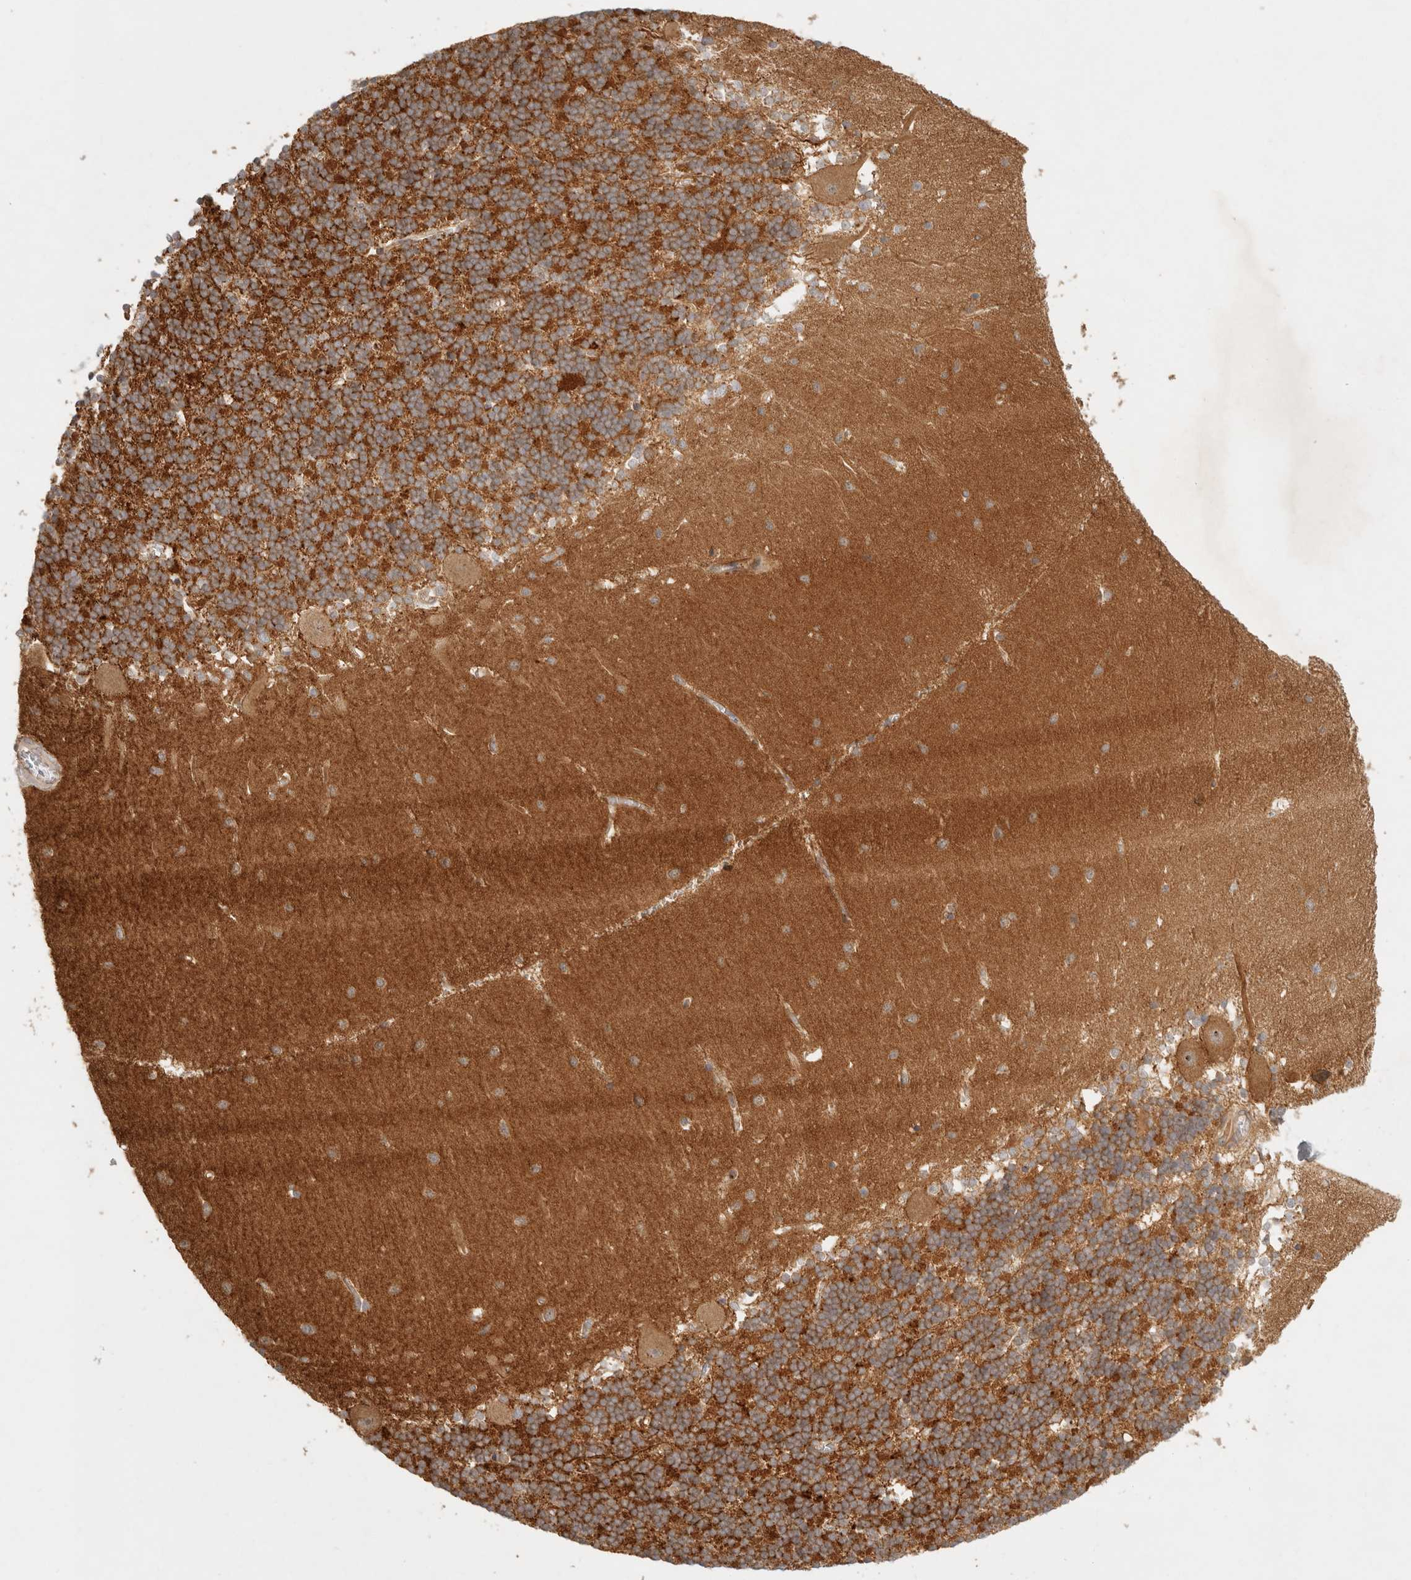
{"staining": {"intensity": "strong", "quantity": "25%-75%", "location": "cytoplasmic/membranous"}, "tissue": "cerebellum", "cell_type": "Cells in granular layer", "image_type": "normal", "snomed": [{"axis": "morphology", "description": "Normal tissue, NOS"}, {"axis": "topography", "description": "Cerebellum"}], "caption": "This histopathology image displays immunohistochemistry staining of unremarkable human cerebellum, with high strong cytoplasmic/membranous positivity in about 25%-75% of cells in granular layer.", "gene": "ANKRD61", "patient": {"sex": "male", "age": 37}}